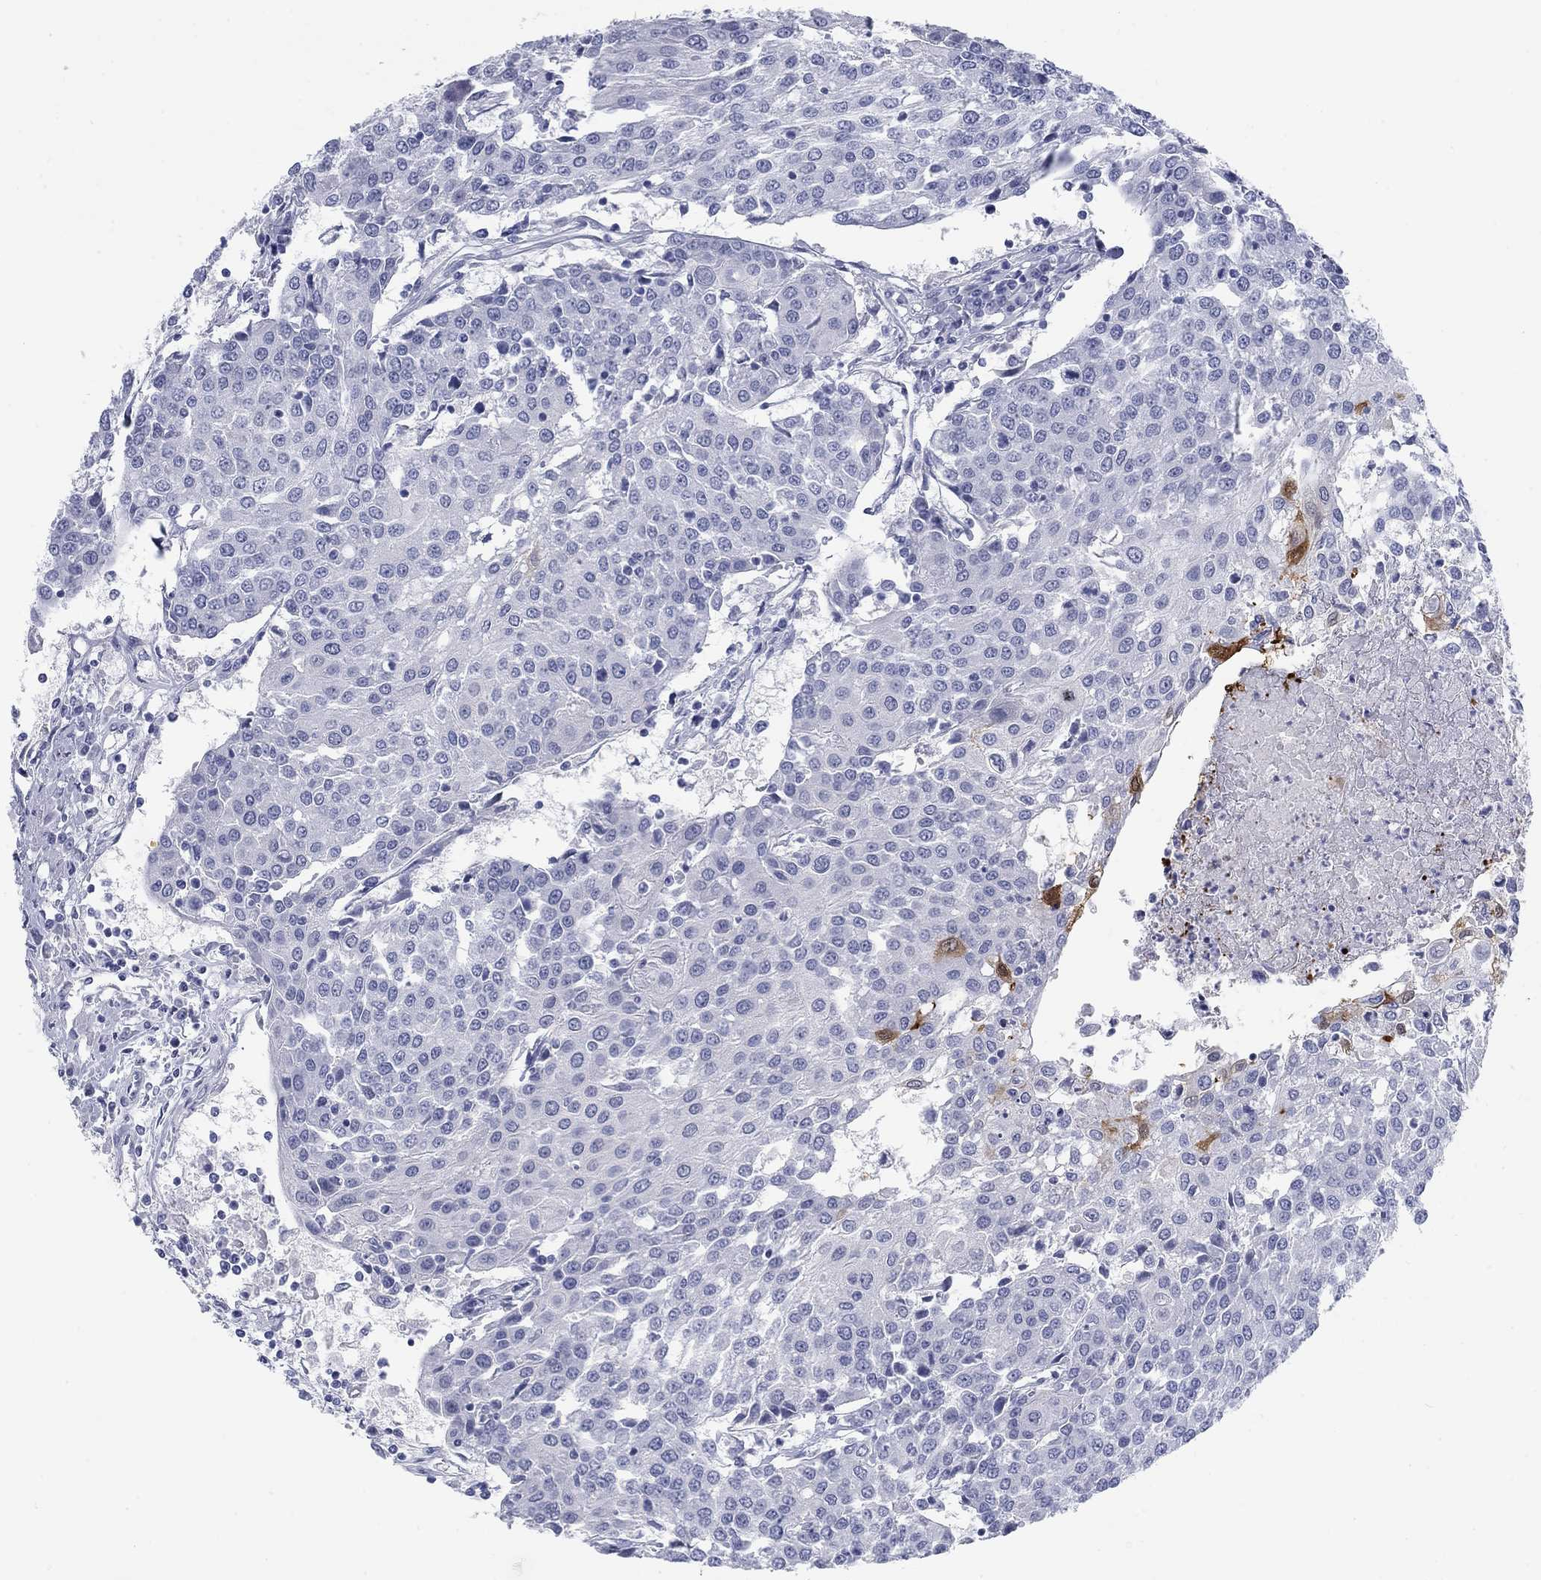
{"staining": {"intensity": "negative", "quantity": "none", "location": "none"}, "tissue": "urothelial cancer", "cell_type": "Tumor cells", "image_type": "cancer", "snomed": [{"axis": "morphology", "description": "Urothelial carcinoma, High grade"}, {"axis": "topography", "description": "Urinary bladder"}], "caption": "The micrograph displays no significant positivity in tumor cells of urothelial cancer.", "gene": "CALB1", "patient": {"sex": "female", "age": 85}}